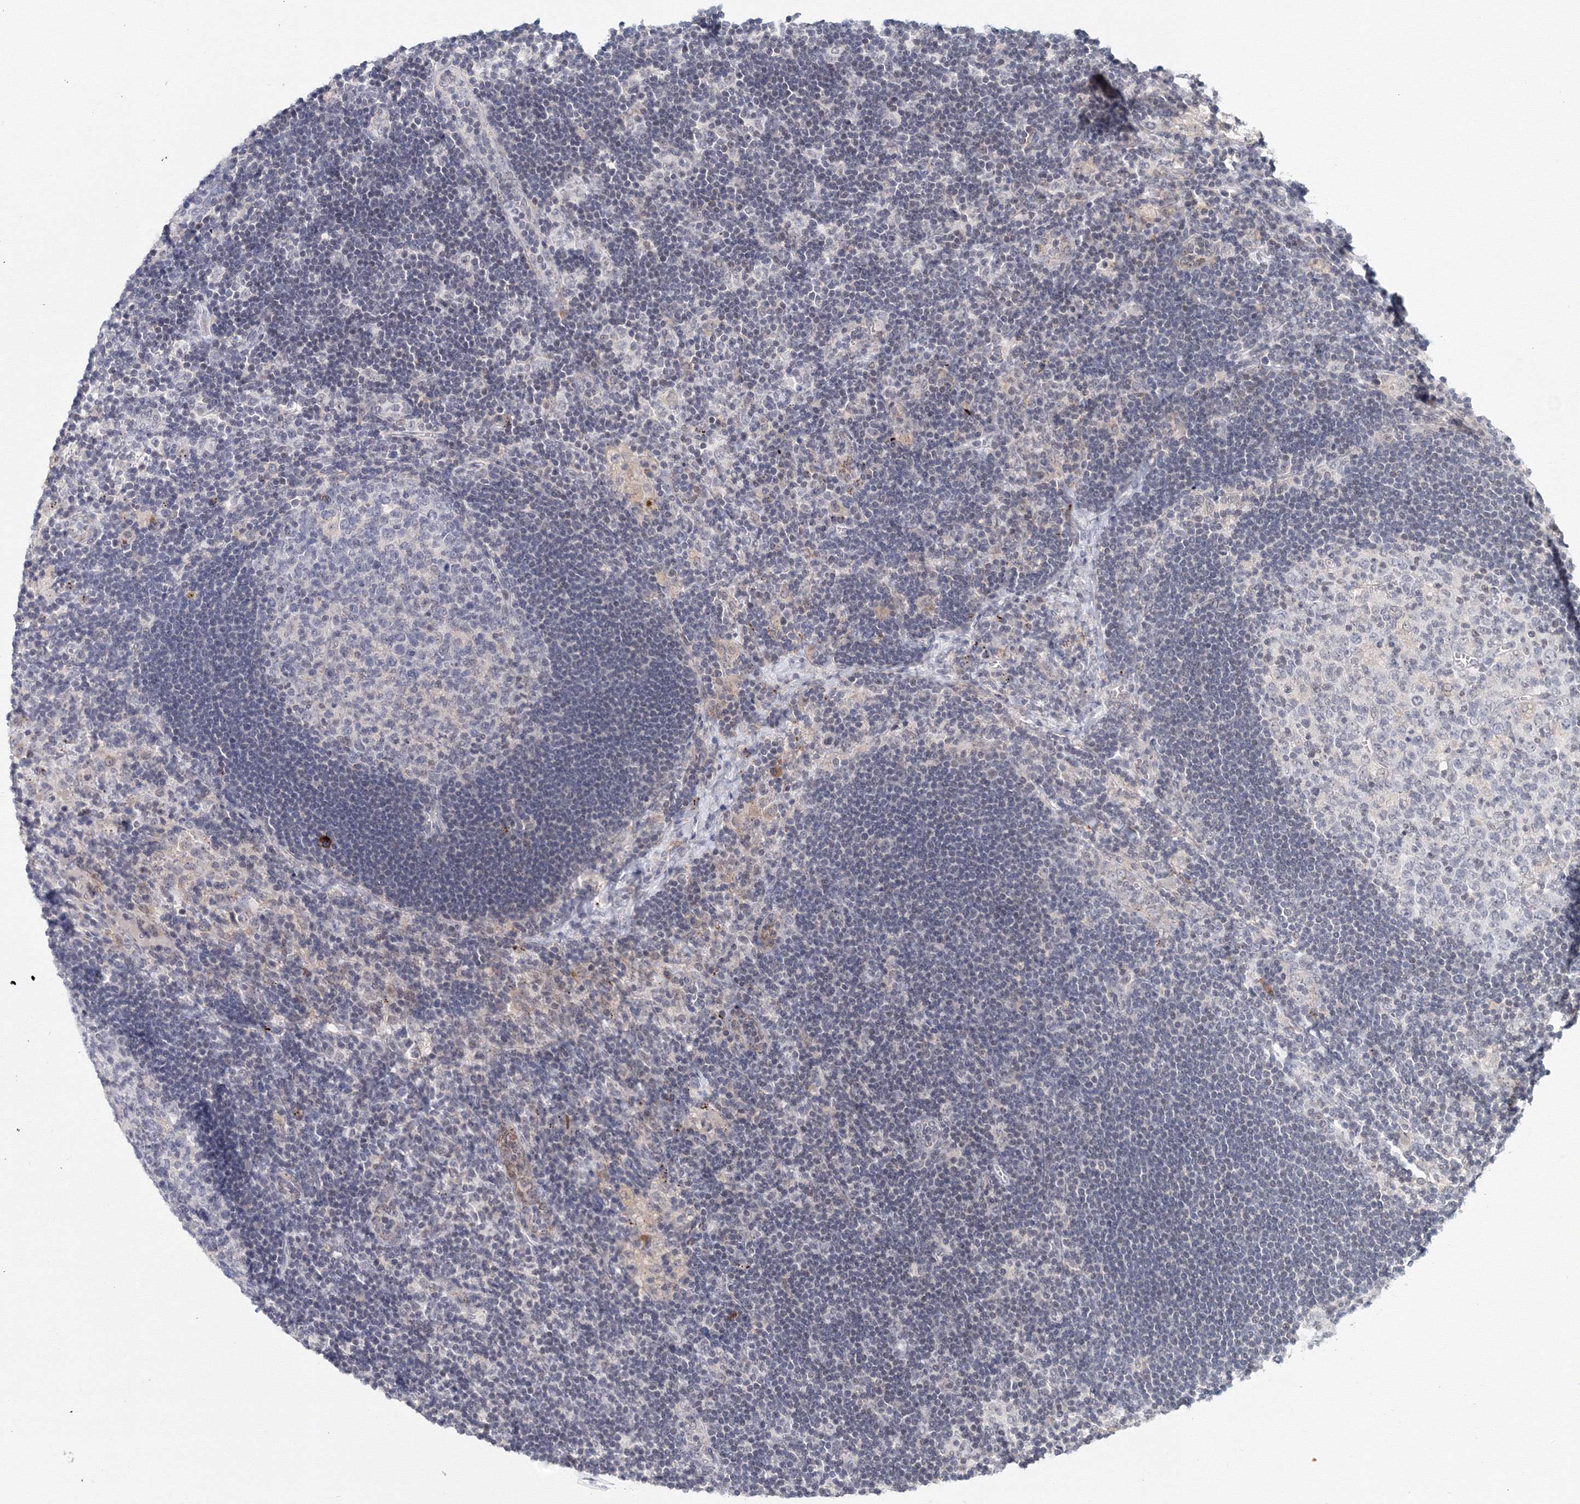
{"staining": {"intensity": "negative", "quantity": "none", "location": "none"}, "tissue": "lymph node", "cell_type": "Germinal center cells", "image_type": "normal", "snomed": [{"axis": "morphology", "description": "Normal tissue, NOS"}, {"axis": "topography", "description": "Lymph node"}], "caption": "Micrograph shows no significant protein staining in germinal center cells of benign lymph node. (Stains: DAB immunohistochemistry with hematoxylin counter stain, Microscopy: brightfield microscopy at high magnification).", "gene": "SLC7A7", "patient": {"sex": "male", "age": 24}}